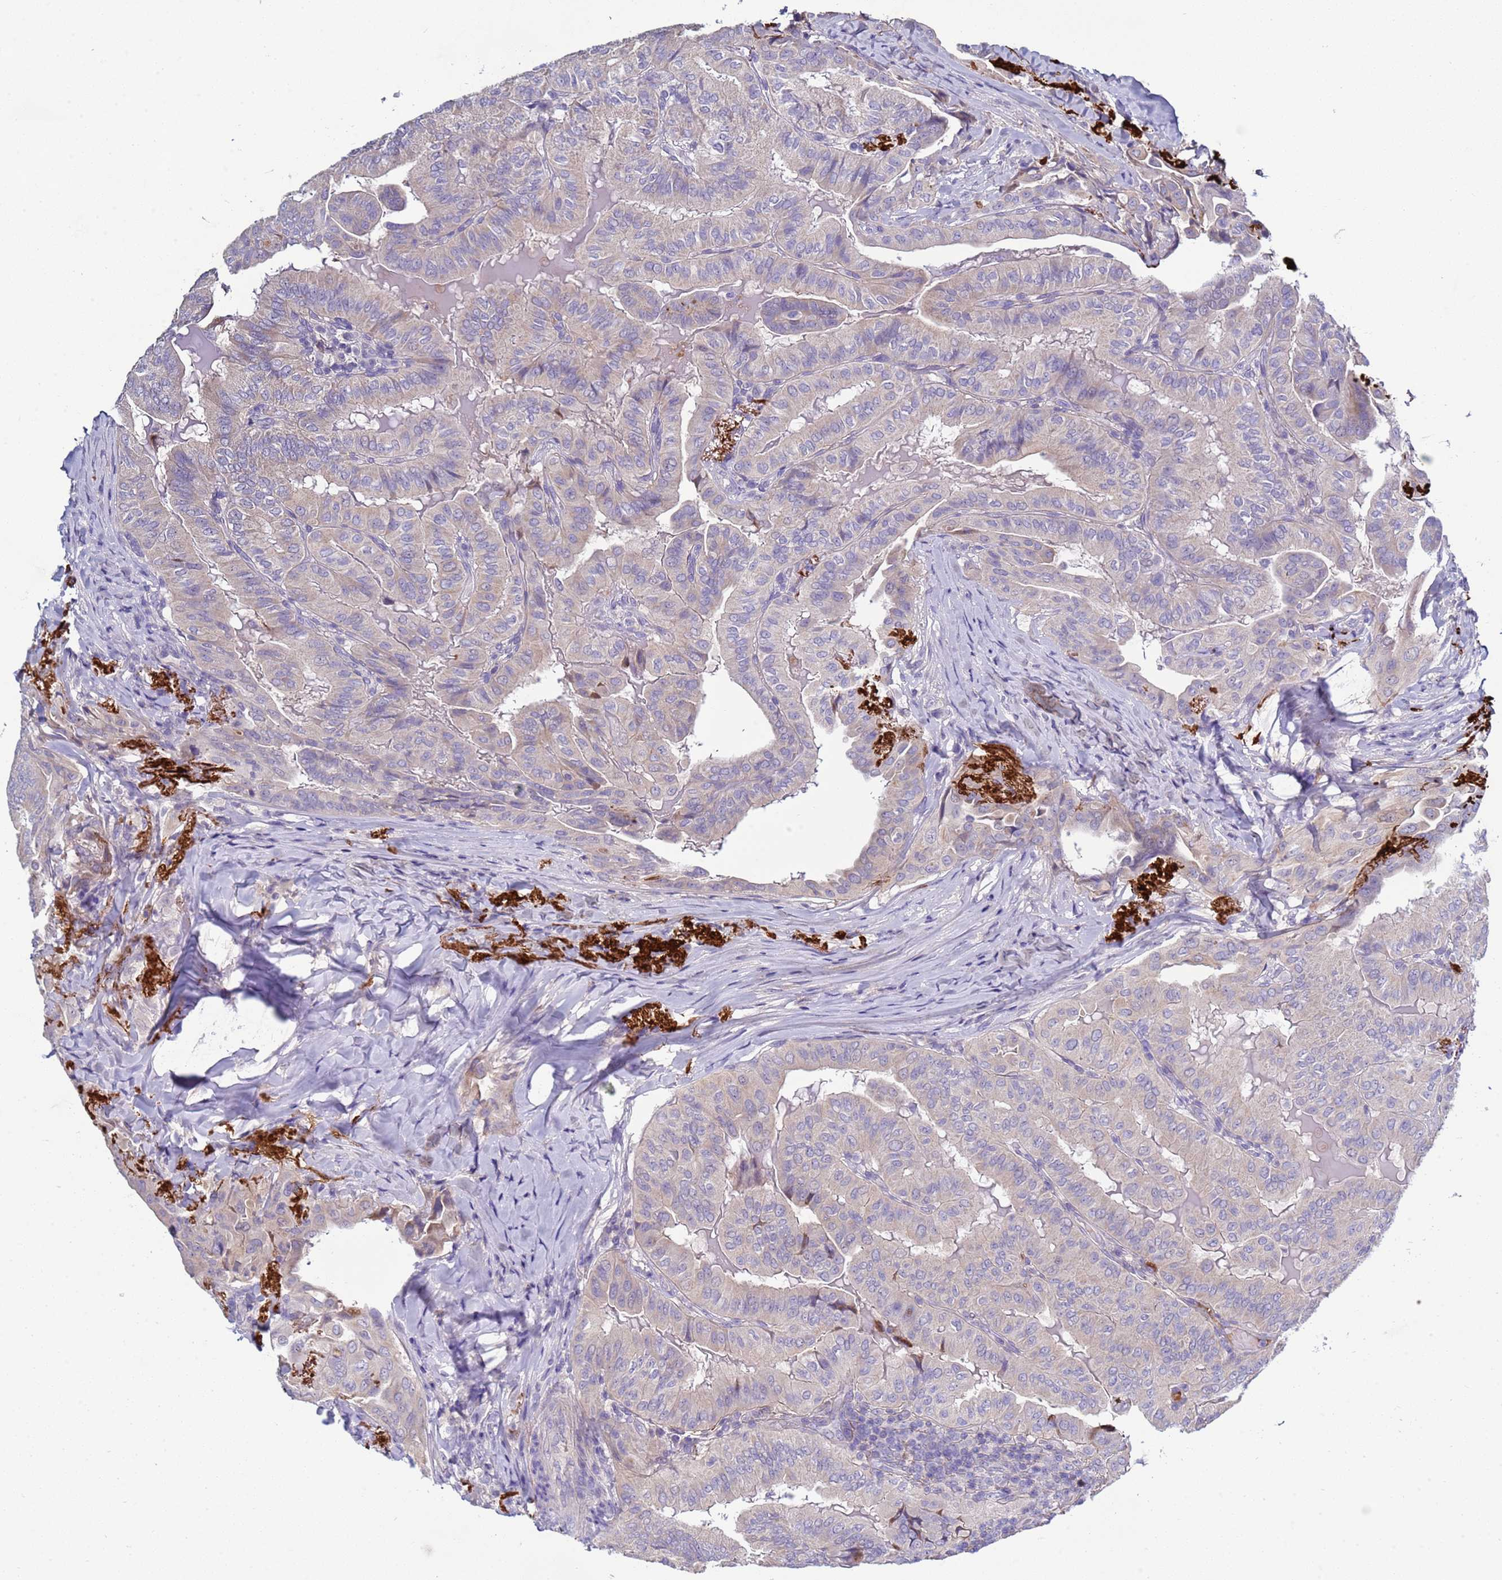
{"staining": {"intensity": "negative", "quantity": "none", "location": "none"}, "tissue": "thyroid cancer", "cell_type": "Tumor cells", "image_type": "cancer", "snomed": [{"axis": "morphology", "description": "Papillary adenocarcinoma, NOS"}, {"axis": "topography", "description": "Thyroid gland"}], "caption": "A photomicrograph of human thyroid cancer is negative for staining in tumor cells.", "gene": "TRIM51", "patient": {"sex": "female", "age": 68}}